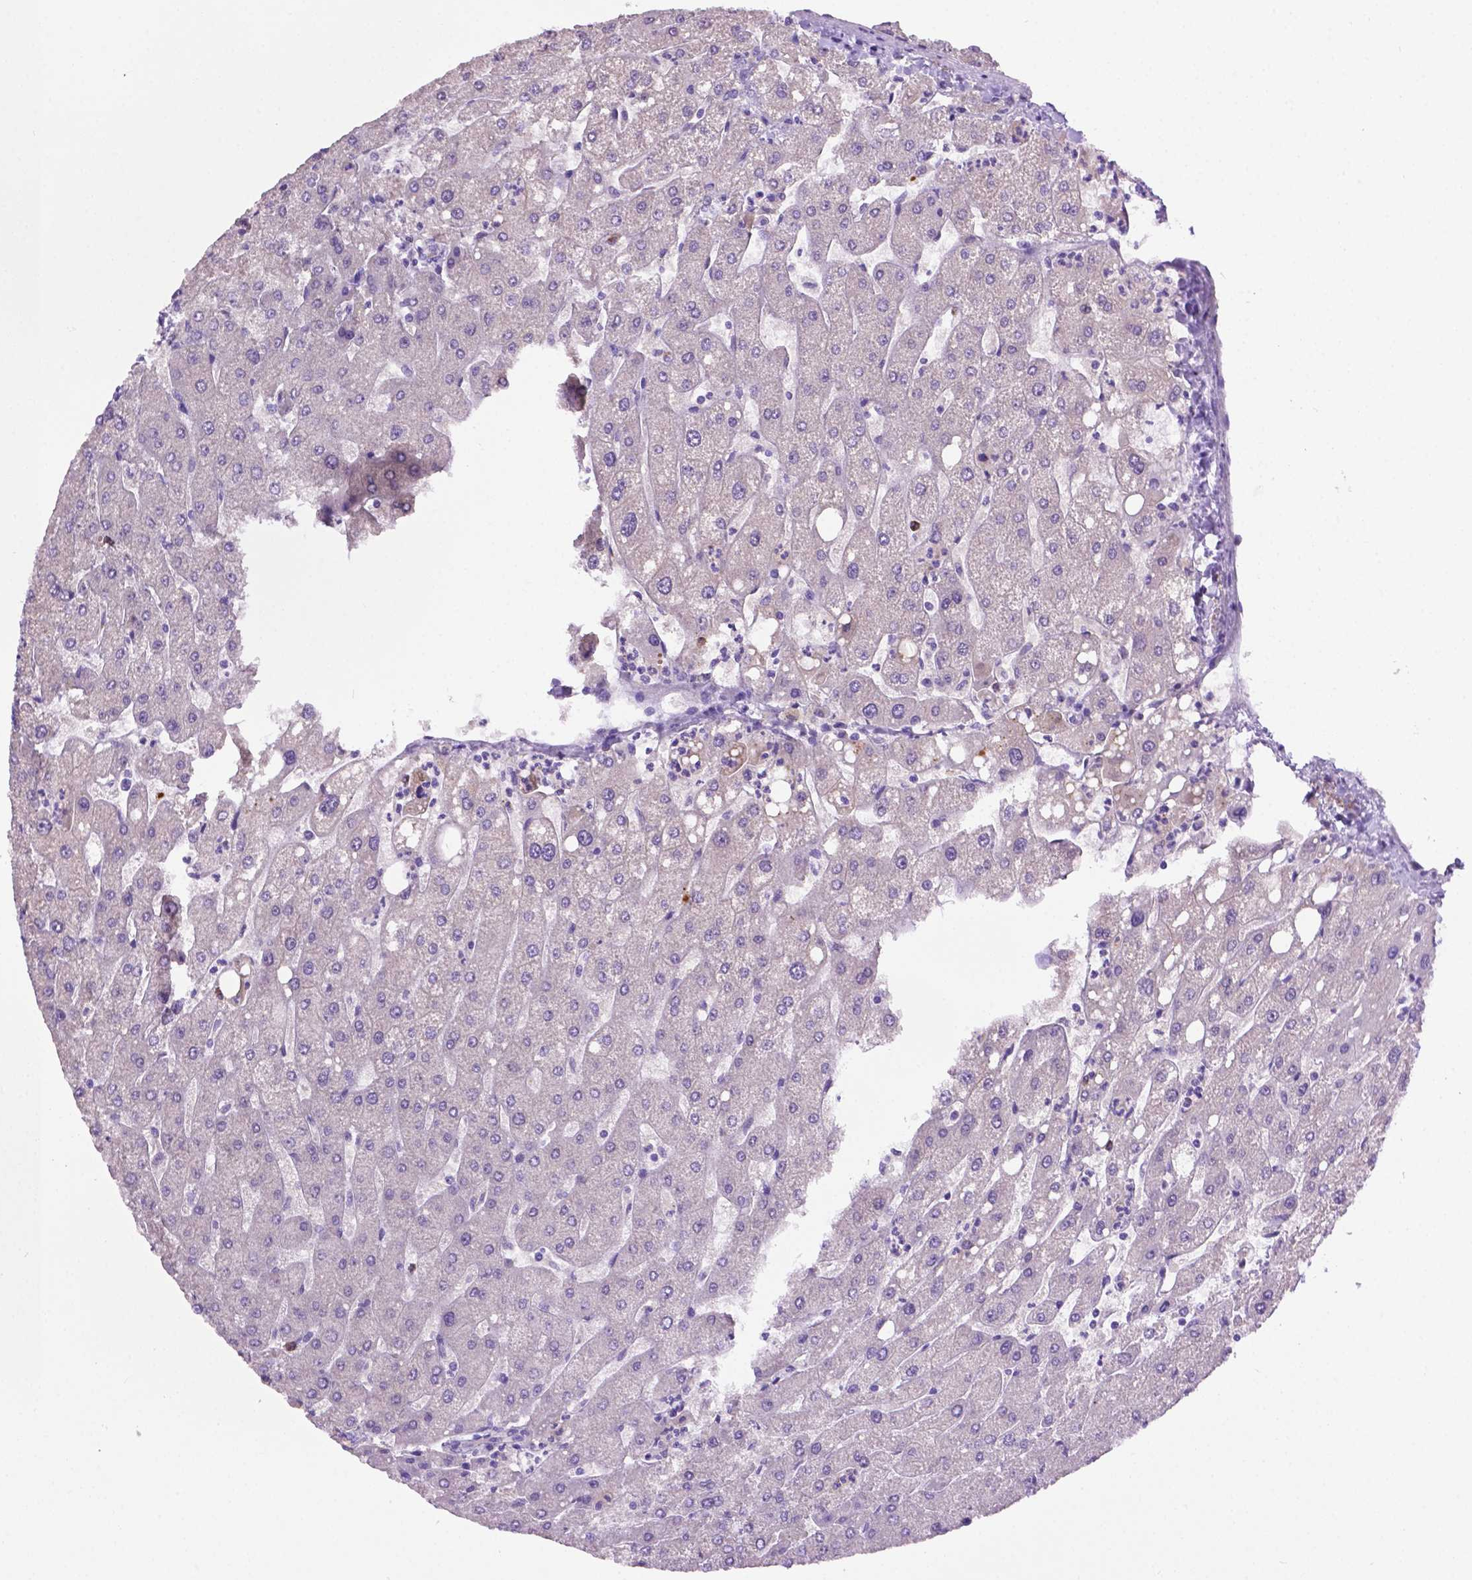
{"staining": {"intensity": "negative", "quantity": "none", "location": "none"}, "tissue": "liver", "cell_type": "Cholangiocytes", "image_type": "normal", "snomed": [{"axis": "morphology", "description": "Normal tissue, NOS"}, {"axis": "topography", "description": "Liver"}], "caption": "Cholangiocytes show no significant staining in benign liver. (DAB immunohistochemistry (IHC) visualized using brightfield microscopy, high magnification).", "gene": "MMP27", "patient": {"sex": "male", "age": 67}}